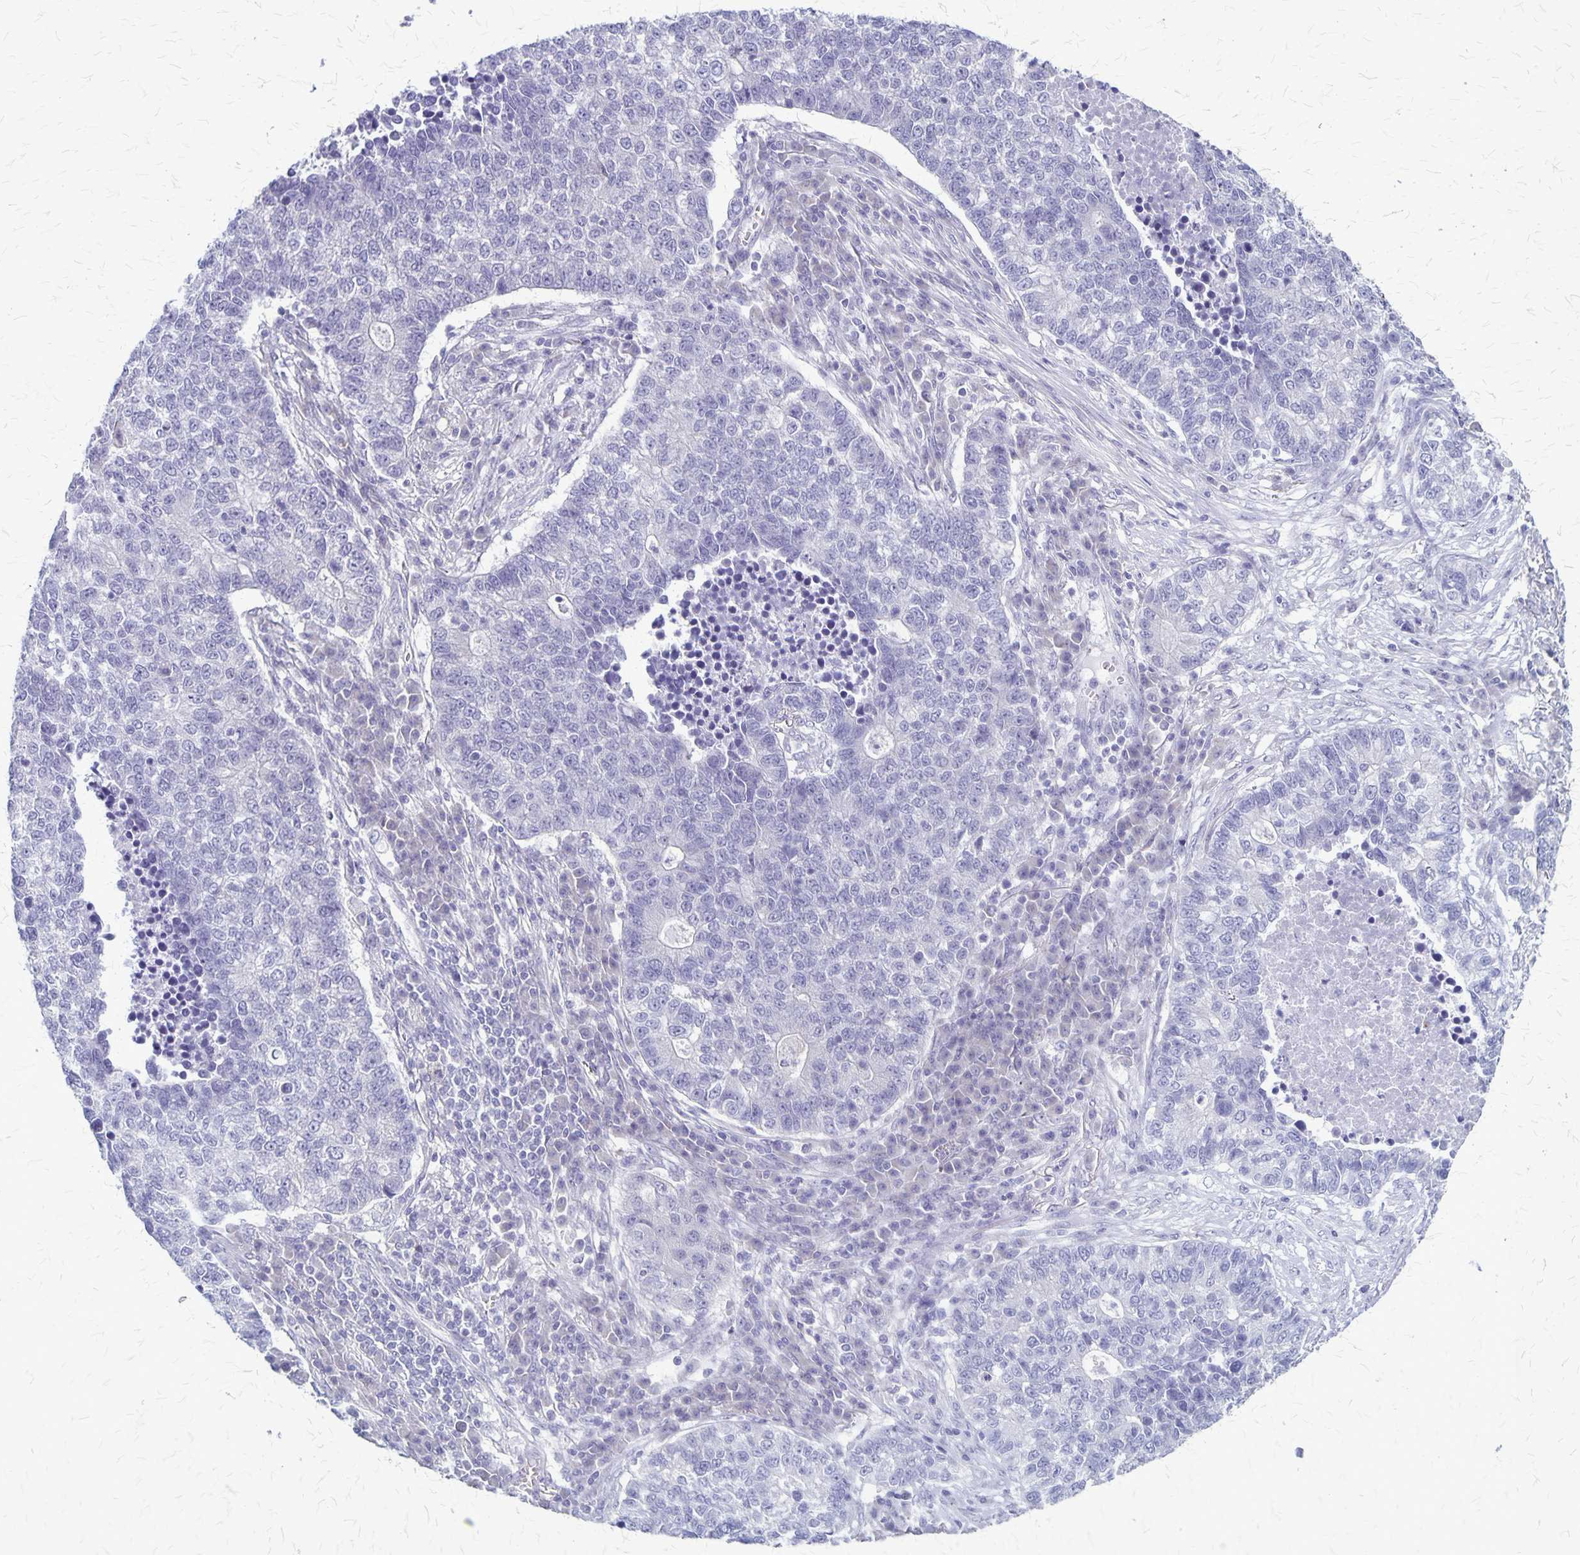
{"staining": {"intensity": "negative", "quantity": "none", "location": "none"}, "tissue": "lung cancer", "cell_type": "Tumor cells", "image_type": "cancer", "snomed": [{"axis": "morphology", "description": "Adenocarcinoma, NOS"}, {"axis": "topography", "description": "Lung"}], "caption": "A high-resolution histopathology image shows IHC staining of lung adenocarcinoma, which shows no significant expression in tumor cells. (DAB (3,3'-diaminobenzidine) immunohistochemistry with hematoxylin counter stain).", "gene": "PLXNB3", "patient": {"sex": "male", "age": 57}}